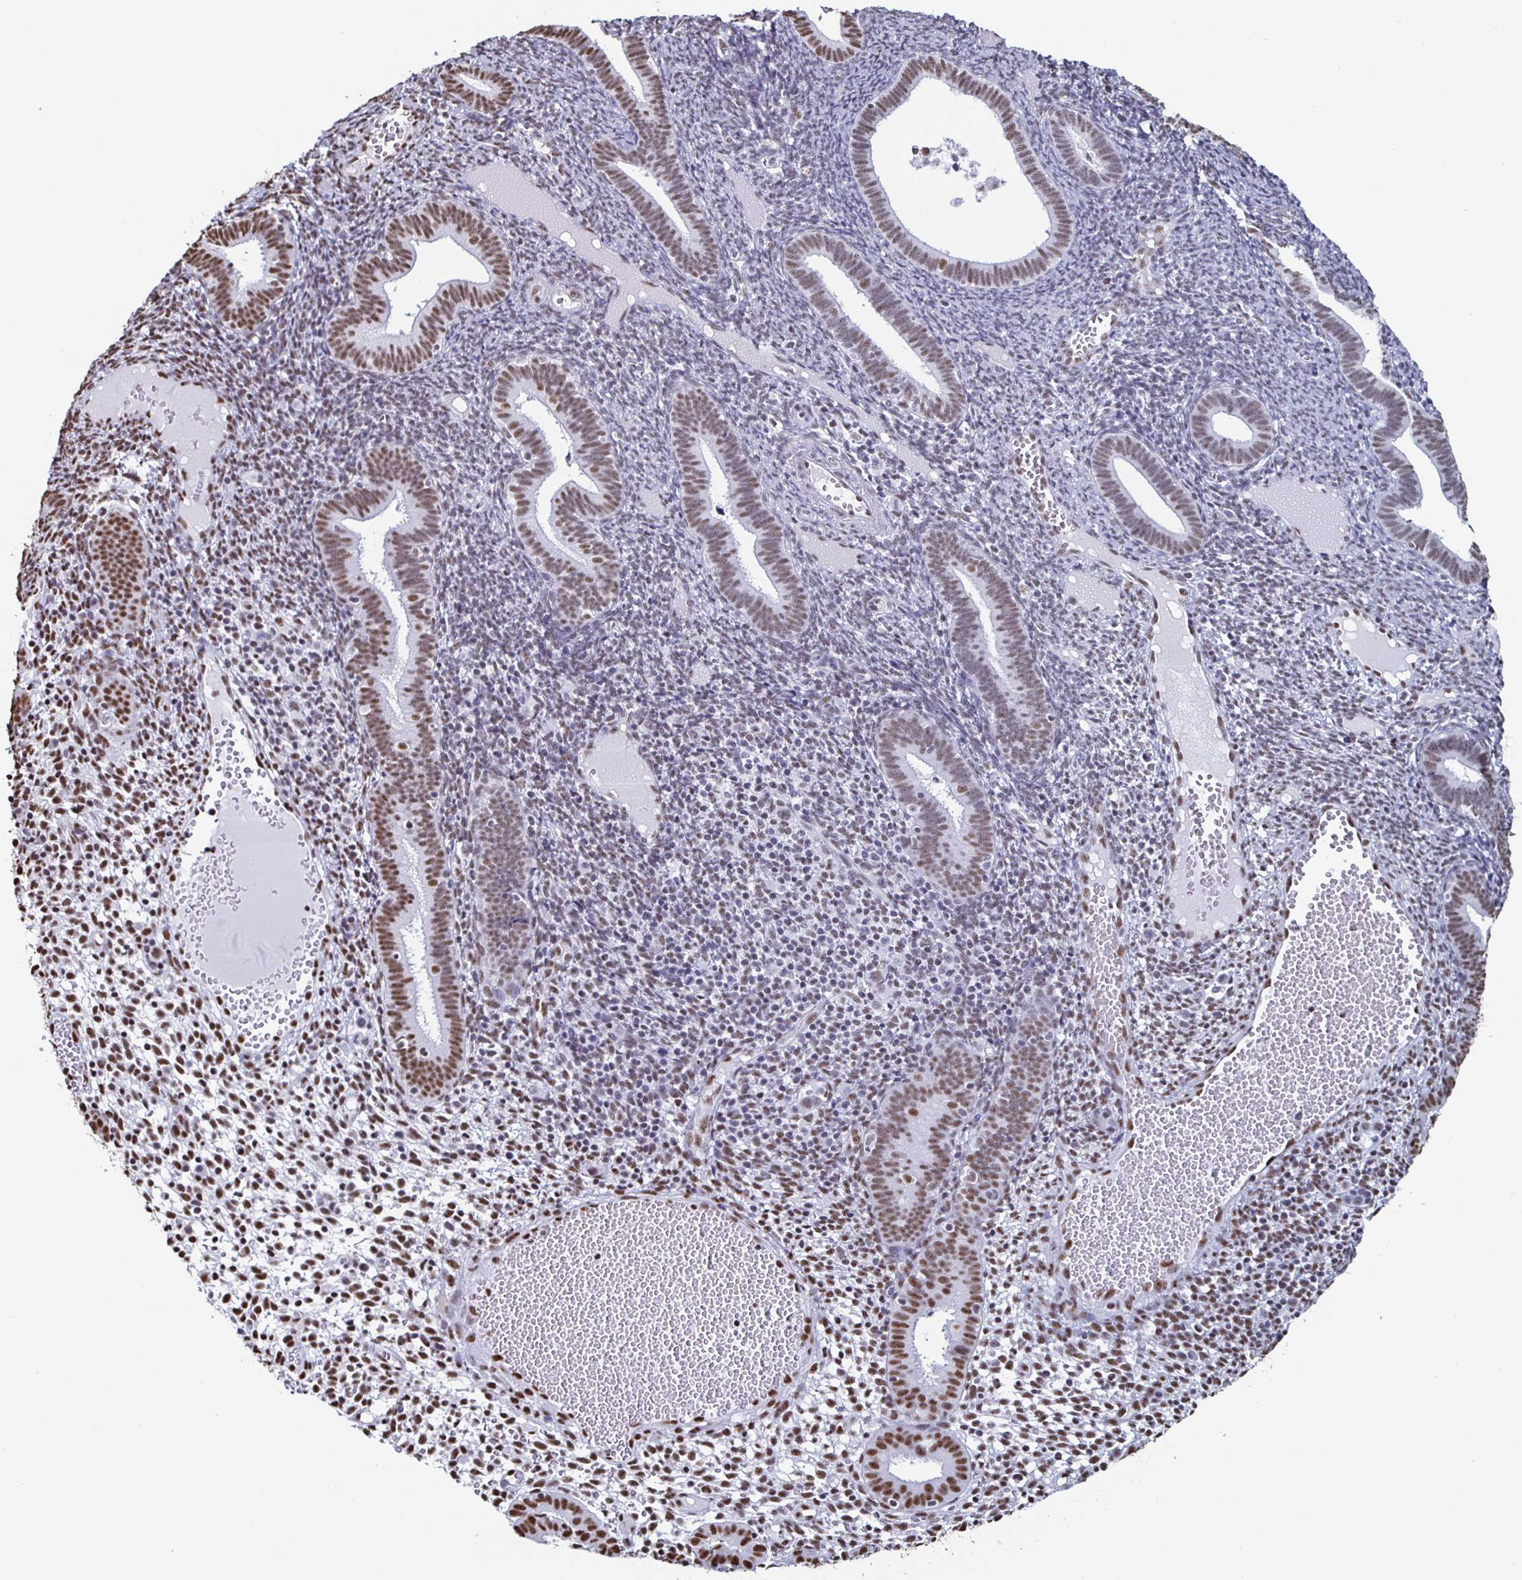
{"staining": {"intensity": "strong", "quantity": "<25%", "location": "nuclear"}, "tissue": "endometrium", "cell_type": "Cells in endometrial stroma", "image_type": "normal", "snomed": [{"axis": "morphology", "description": "Normal tissue, NOS"}, {"axis": "topography", "description": "Endometrium"}], "caption": "The photomicrograph displays immunohistochemical staining of benign endometrium. There is strong nuclear expression is identified in approximately <25% of cells in endometrial stroma. (brown staining indicates protein expression, while blue staining denotes nuclei).", "gene": "DDX39B", "patient": {"sex": "female", "age": 41}}